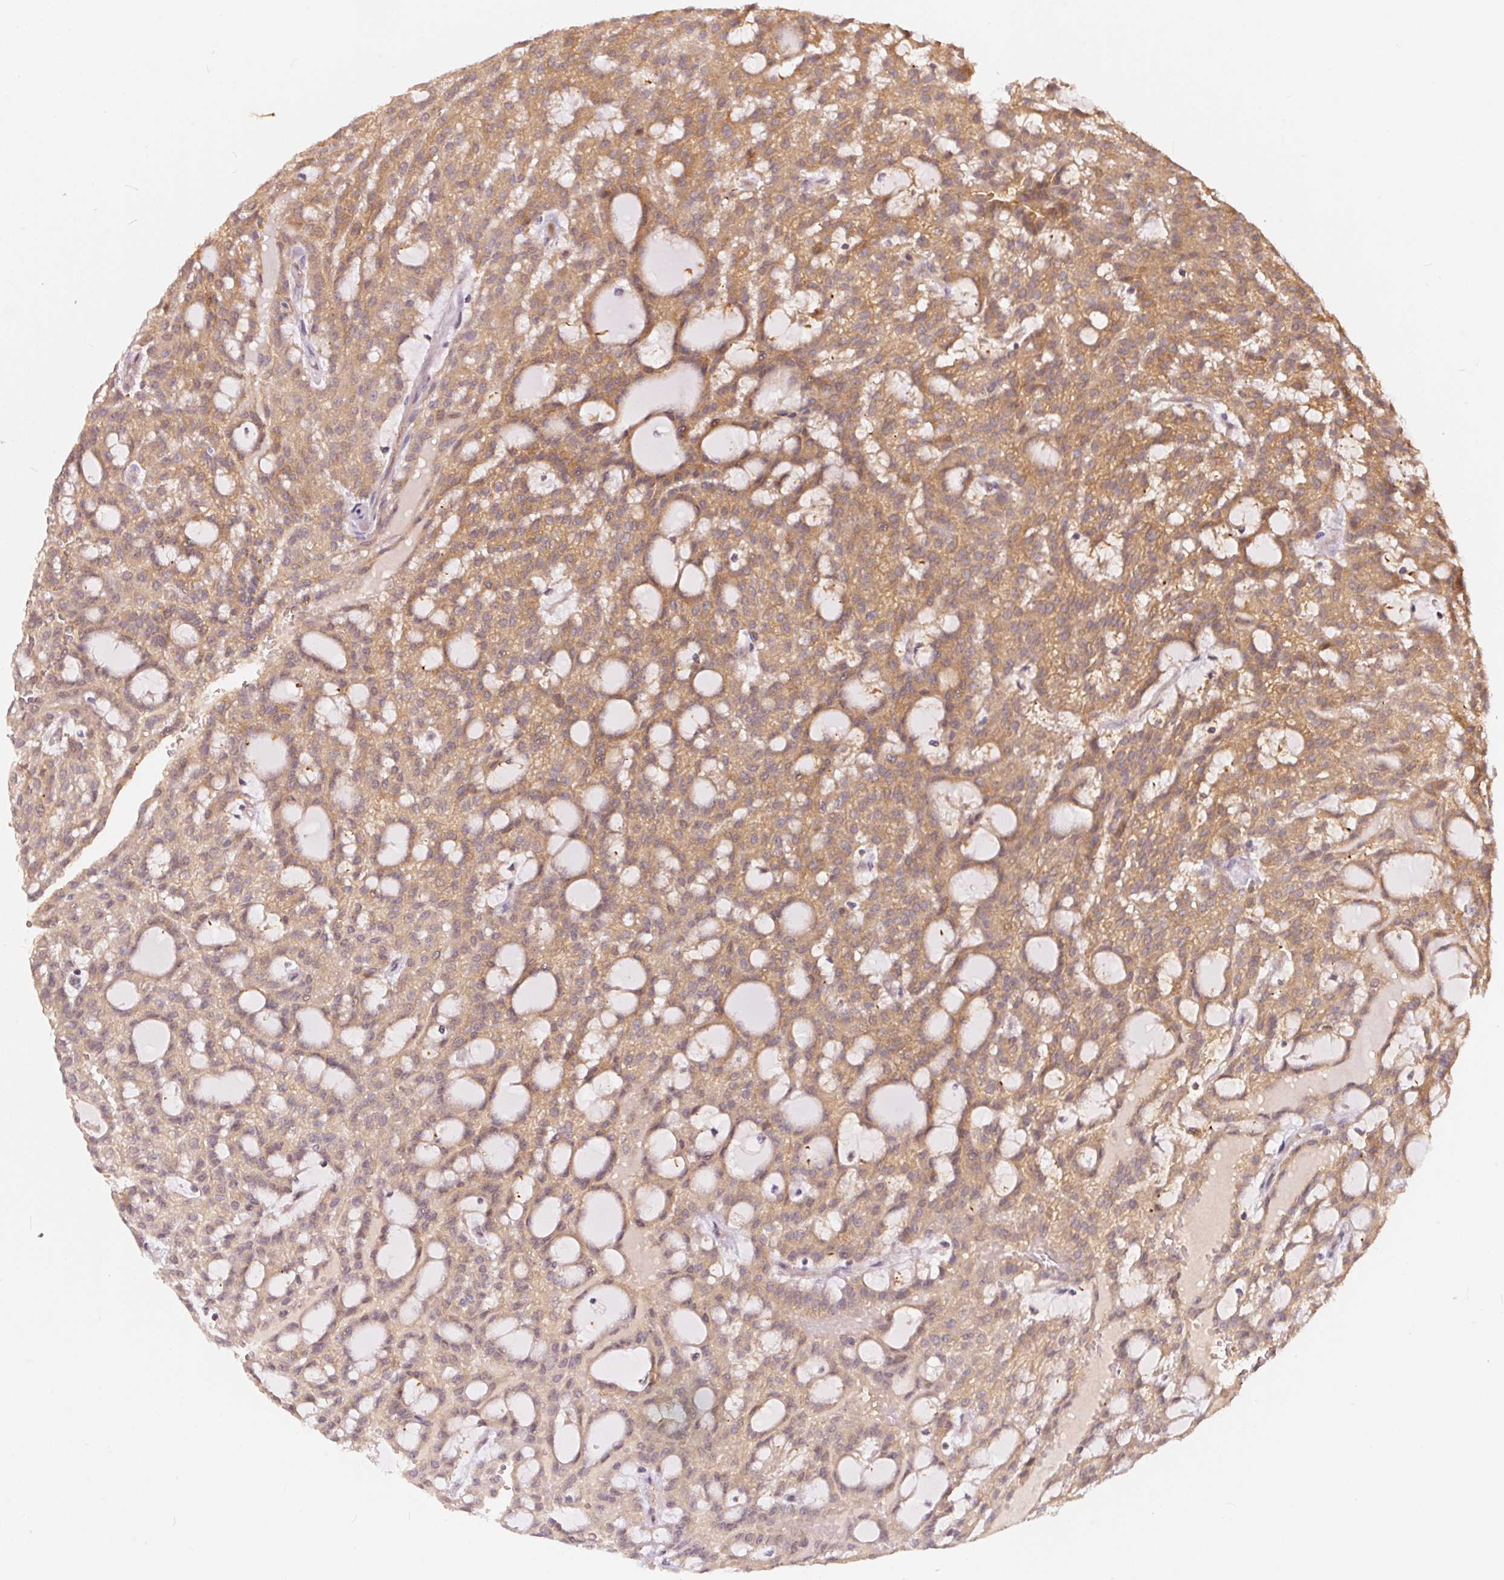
{"staining": {"intensity": "moderate", "quantity": ">75%", "location": "cytoplasmic/membranous"}, "tissue": "renal cancer", "cell_type": "Tumor cells", "image_type": "cancer", "snomed": [{"axis": "morphology", "description": "Adenocarcinoma, NOS"}, {"axis": "topography", "description": "Kidney"}], "caption": "Adenocarcinoma (renal) tissue displays moderate cytoplasmic/membranous positivity in approximately >75% of tumor cells, visualized by immunohistochemistry.", "gene": "BLMH", "patient": {"sex": "male", "age": 63}}